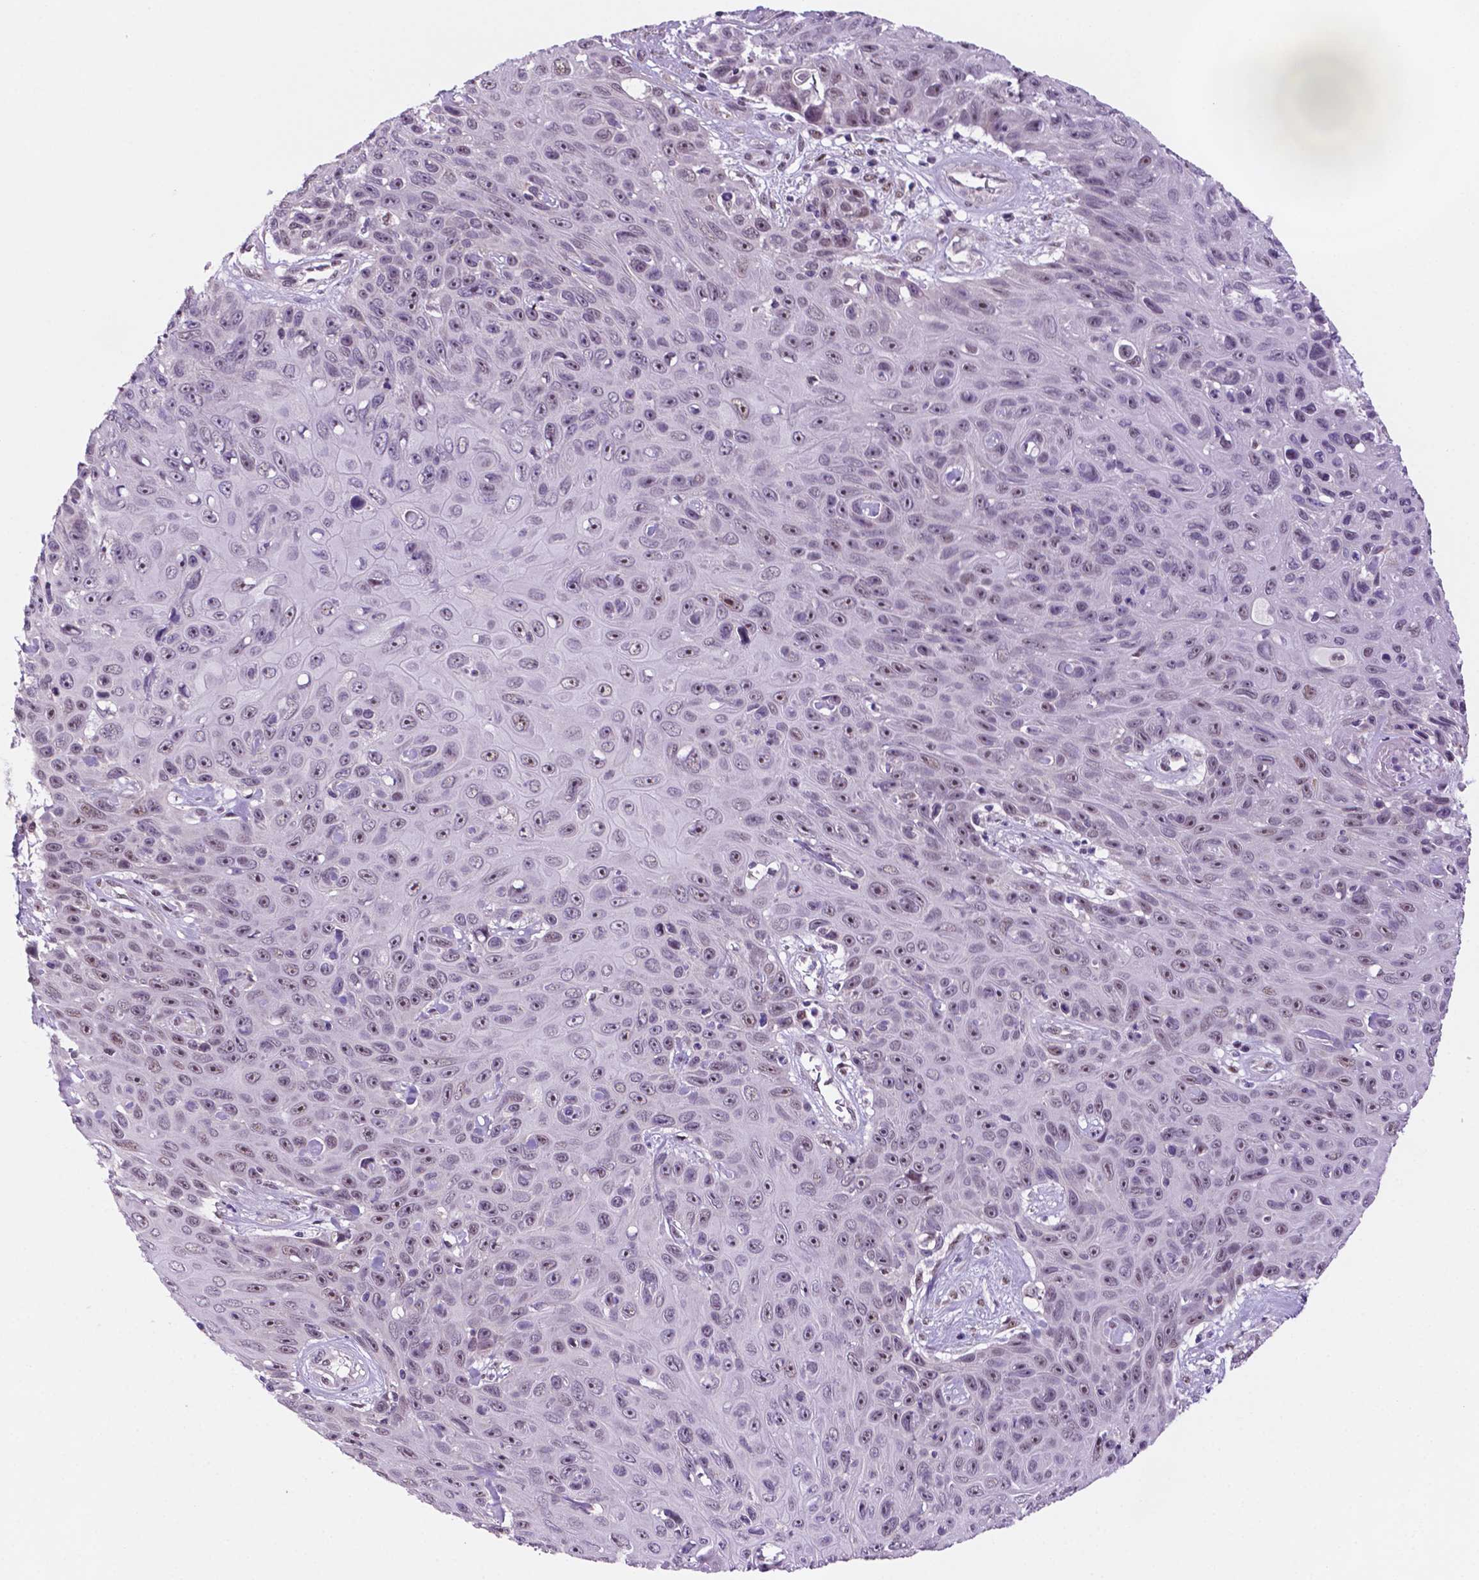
{"staining": {"intensity": "weak", "quantity": "<25%", "location": "nuclear"}, "tissue": "skin cancer", "cell_type": "Tumor cells", "image_type": "cancer", "snomed": [{"axis": "morphology", "description": "Squamous cell carcinoma, NOS"}, {"axis": "topography", "description": "Skin"}], "caption": "There is no significant positivity in tumor cells of squamous cell carcinoma (skin).", "gene": "C18orf21", "patient": {"sex": "male", "age": 82}}